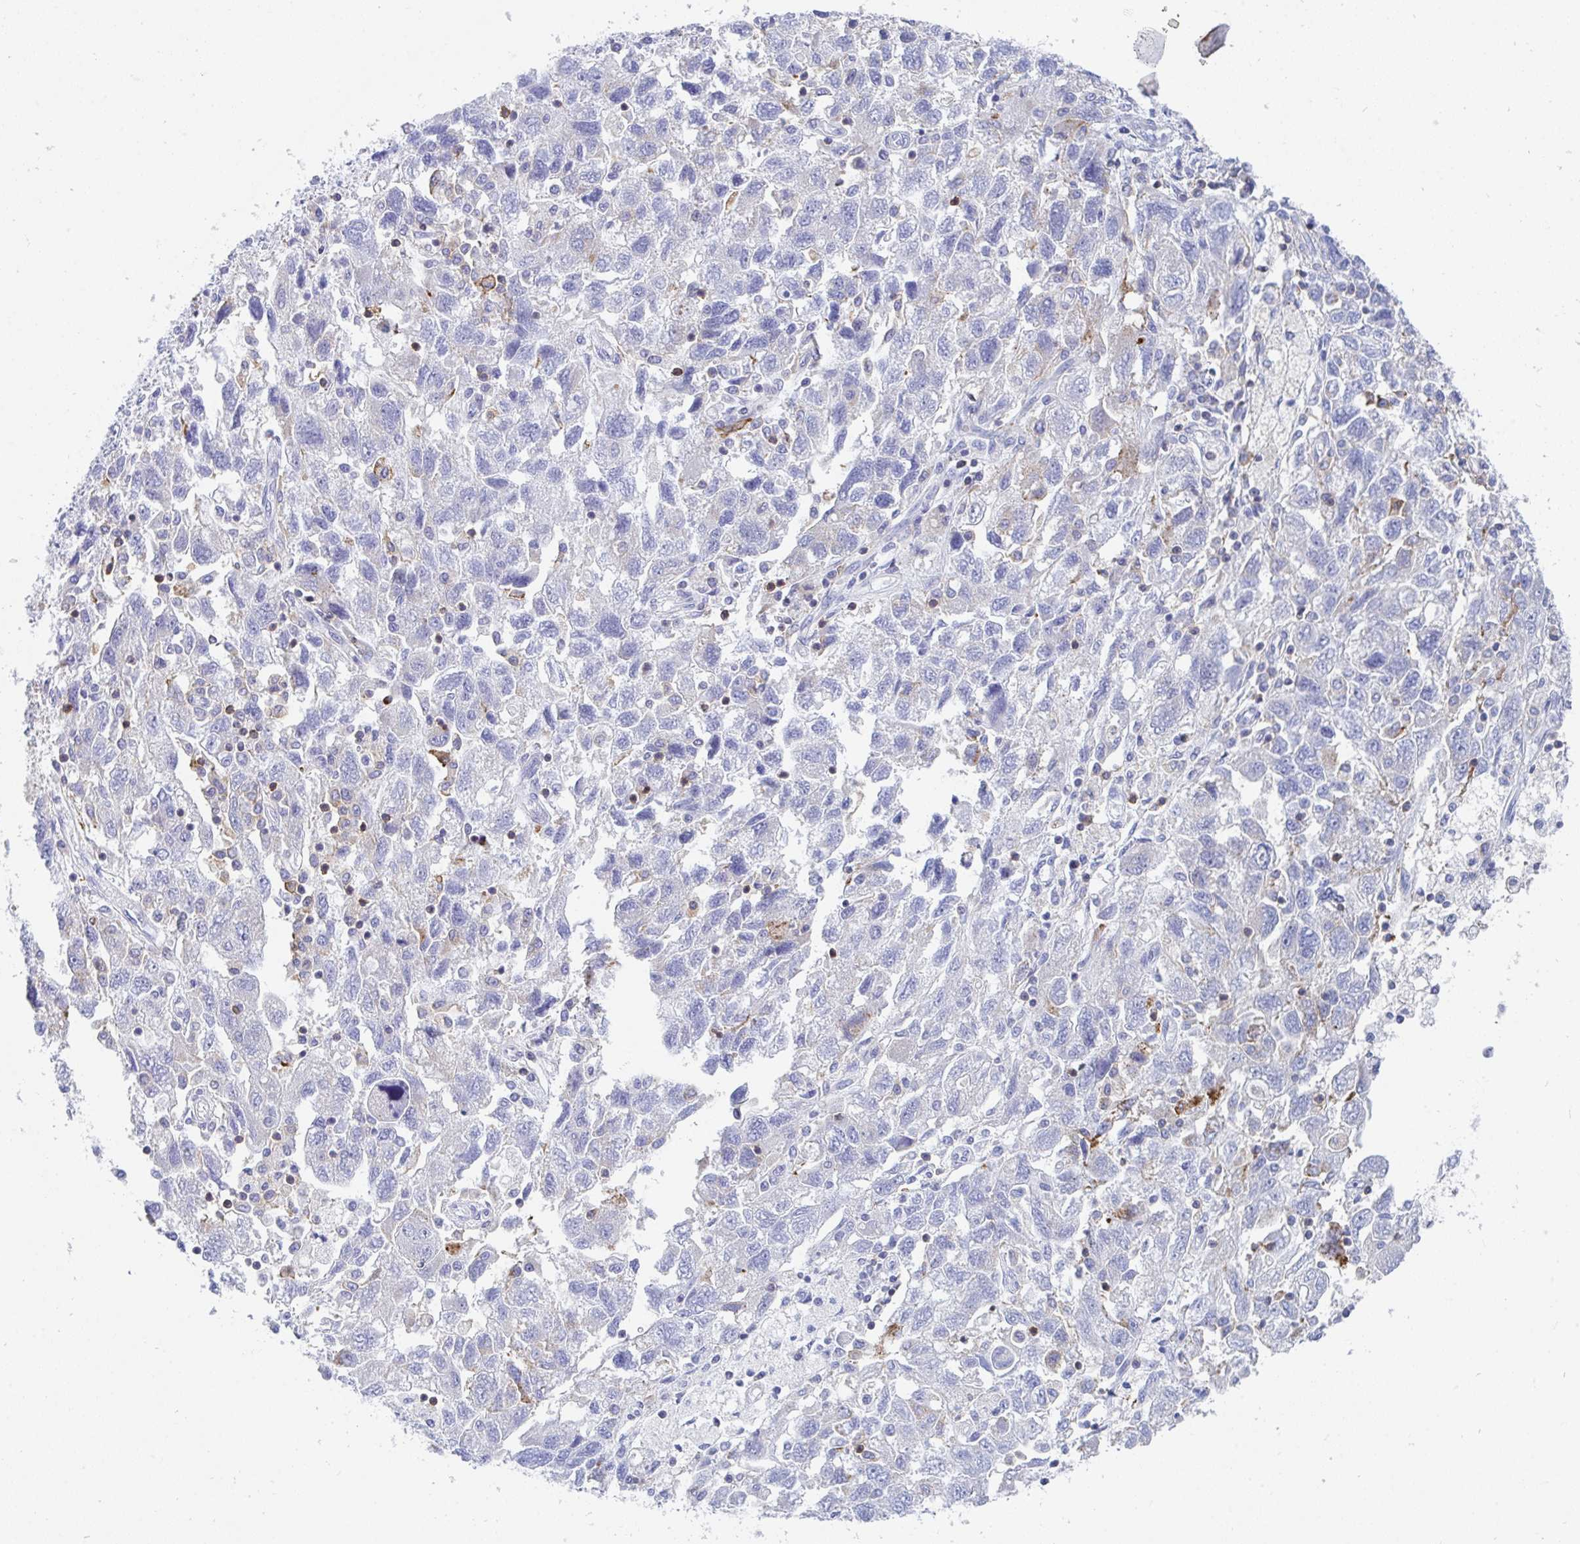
{"staining": {"intensity": "negative", "quantity": "none", "location": "none"}, "tissue": "ovarian cancer", "cell_type": "Tumor cells", "image_type": "cancer", "snomed": [{"axis": "morphology", "description": "Carcinoma, NOS"}, {"axis": "morphology", "description": "Cystadenocarcinoma, serous, NOS"}, {"axis": "topography", "description": "Ovary"}], "caption": "Ovarian serous cystadenocarcinoma stained for a protein using immunohistochemistry (IHC) displays no staining tumor cells.", "gene": "FRMD3", "patient": {"sex": "female", "age": 69}}